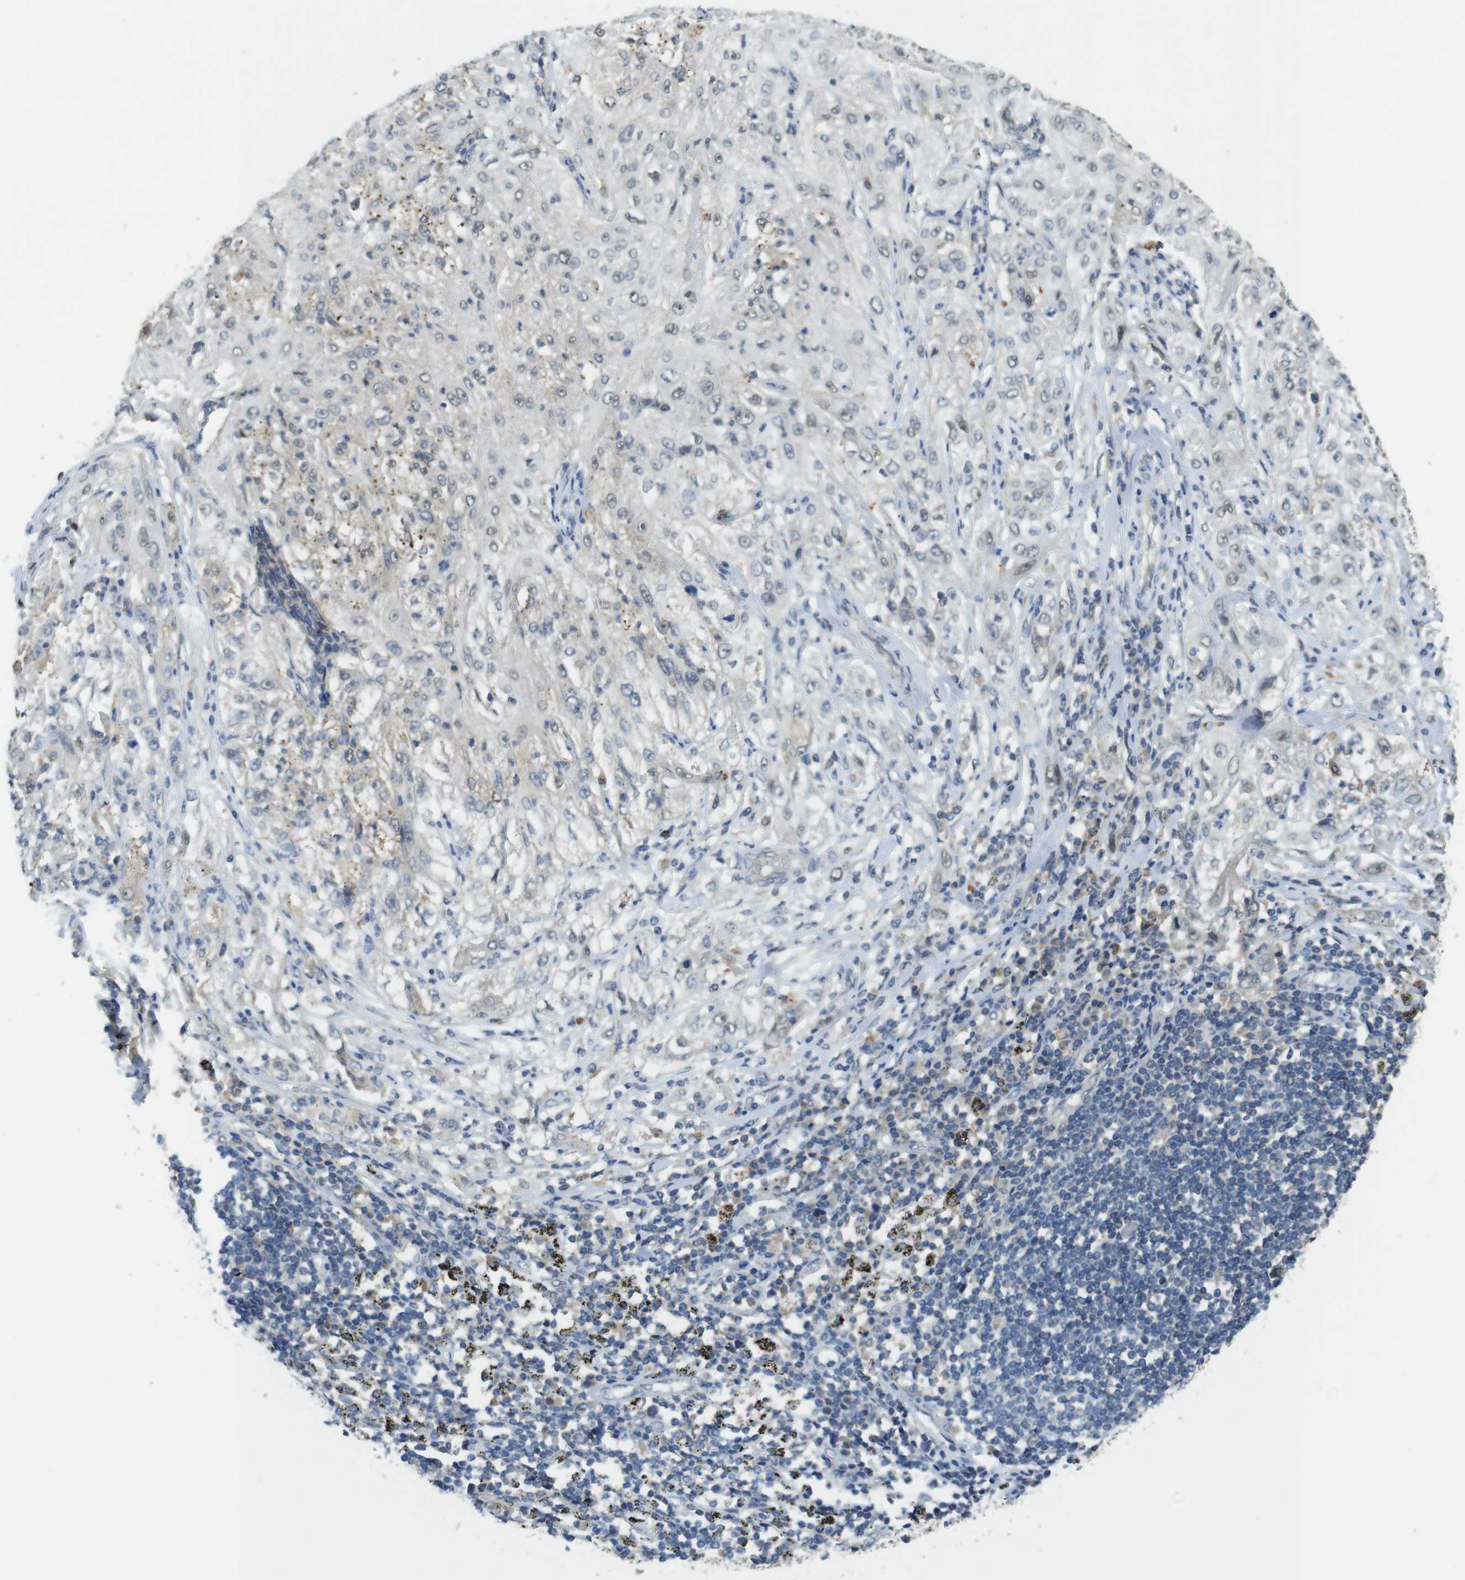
{"staining": {"intensity": "negative", "quantity": "none", "location": "none"}, "tissue": "lung cancer", "cell_type": "Tumor cells", "image_type": "cancer", "snomed": [{"axis": "morphology", "description": "Inflammation, NOS"}, {"axis": "morphology", "description": "Squamous cell carcinoma, NOS"}, {"axis": "topography", "description": "Lymph node"}, {"axis": "topography", "description": "Soft tissue"}, {"axis": "topography", "description": "Lung"}], "caption": "Immunohistochemical staining of lung squamous cell carcinoma demonstrates no significant expression in tumor cells.", "gene": "BRI3BP", "patient": {"sex": "male", "age": 66}}